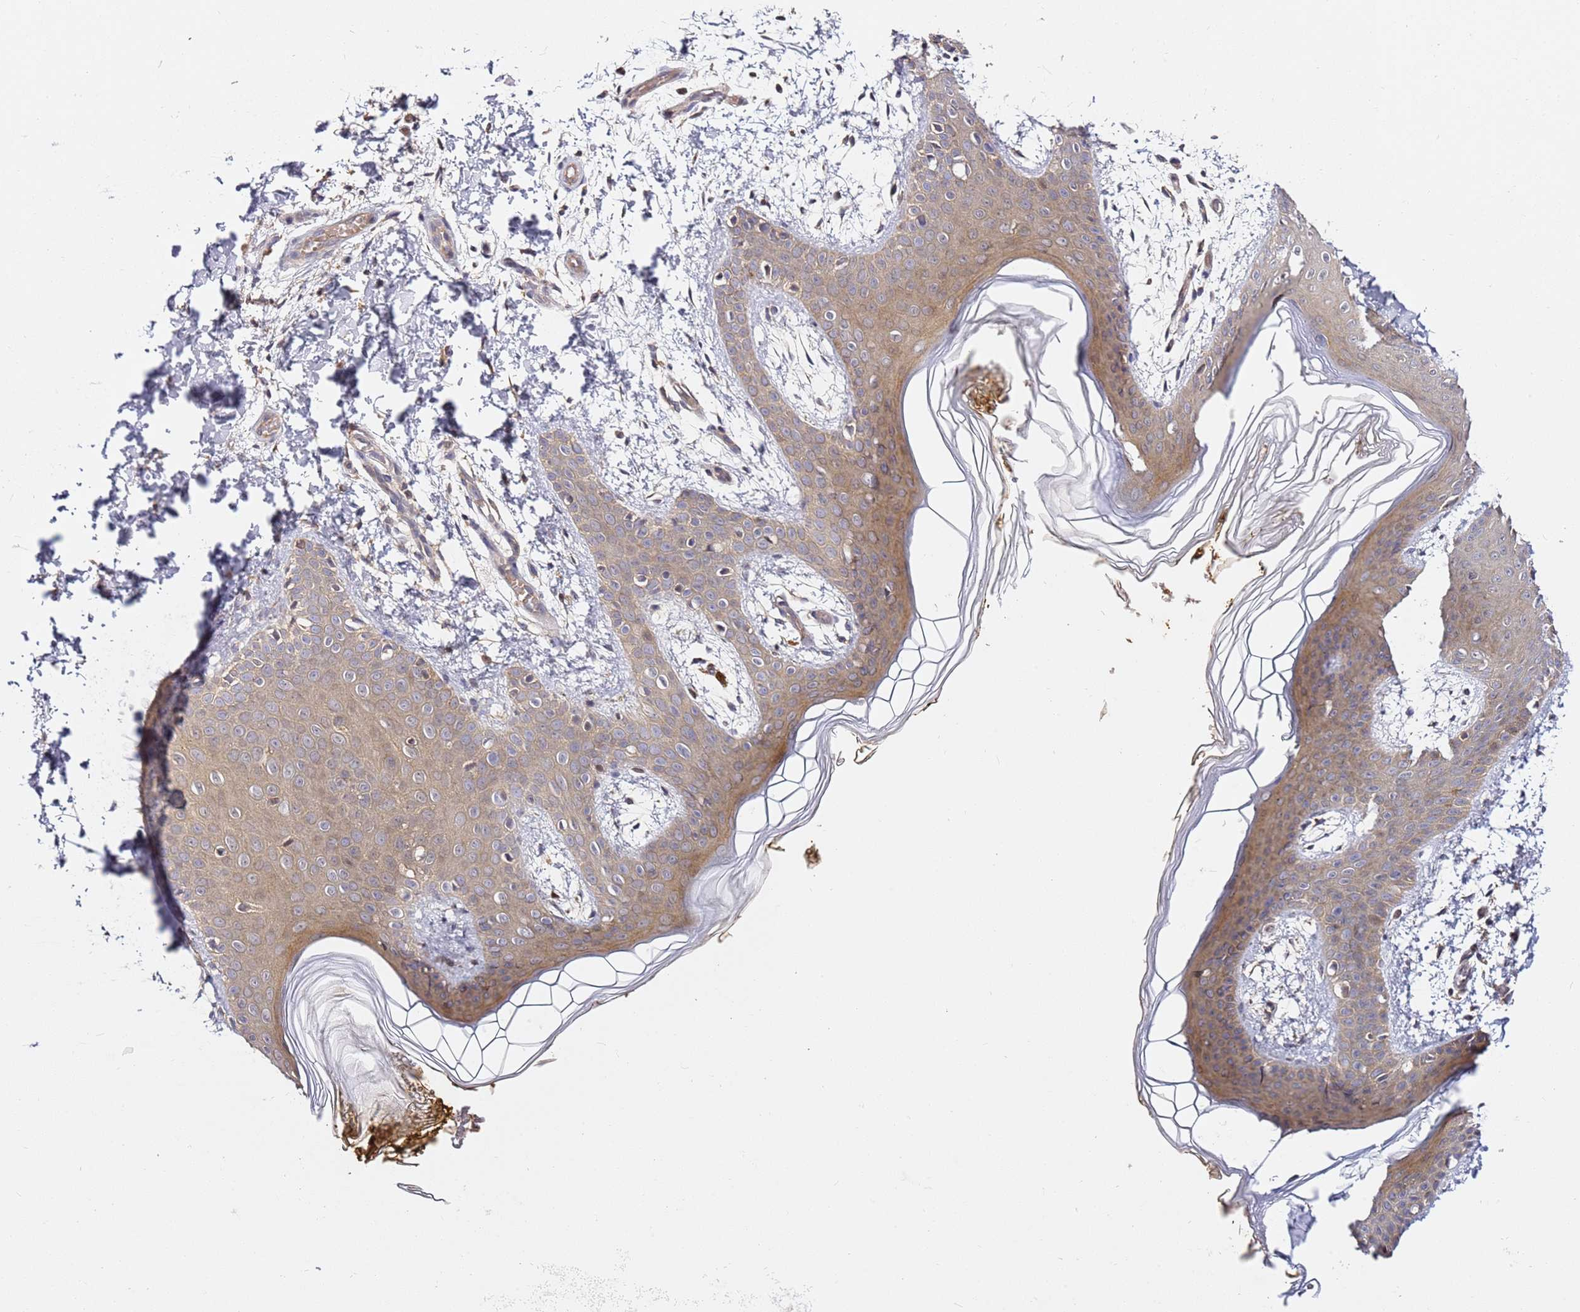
{"staining": {"intensity": "moderate", "quantity": ">75%", "location": "cytoplasmic/membranous"}, "tissue": "skin", "cell_type": "Fibroblasts", "image_type": "normal", "snomed": [{"axis": "morphology", "description": "Normal tissue, NOS"}, {"axis": "topography", "description": "Skin"}], "caption": "Immunohistochemical staining of normal skin demonstrates medium levels of moderate cytoplasmic/membranous positivity in approximately >75% of fibroblasts. (Stains: DAB (3,3'-diaminobenzidine) in brown, nuclei in blue, Microscopy: brightfield microscopy at high magnification).", "gene": "OSBPL2", "patient": {"sex": "male", "age": 36}}